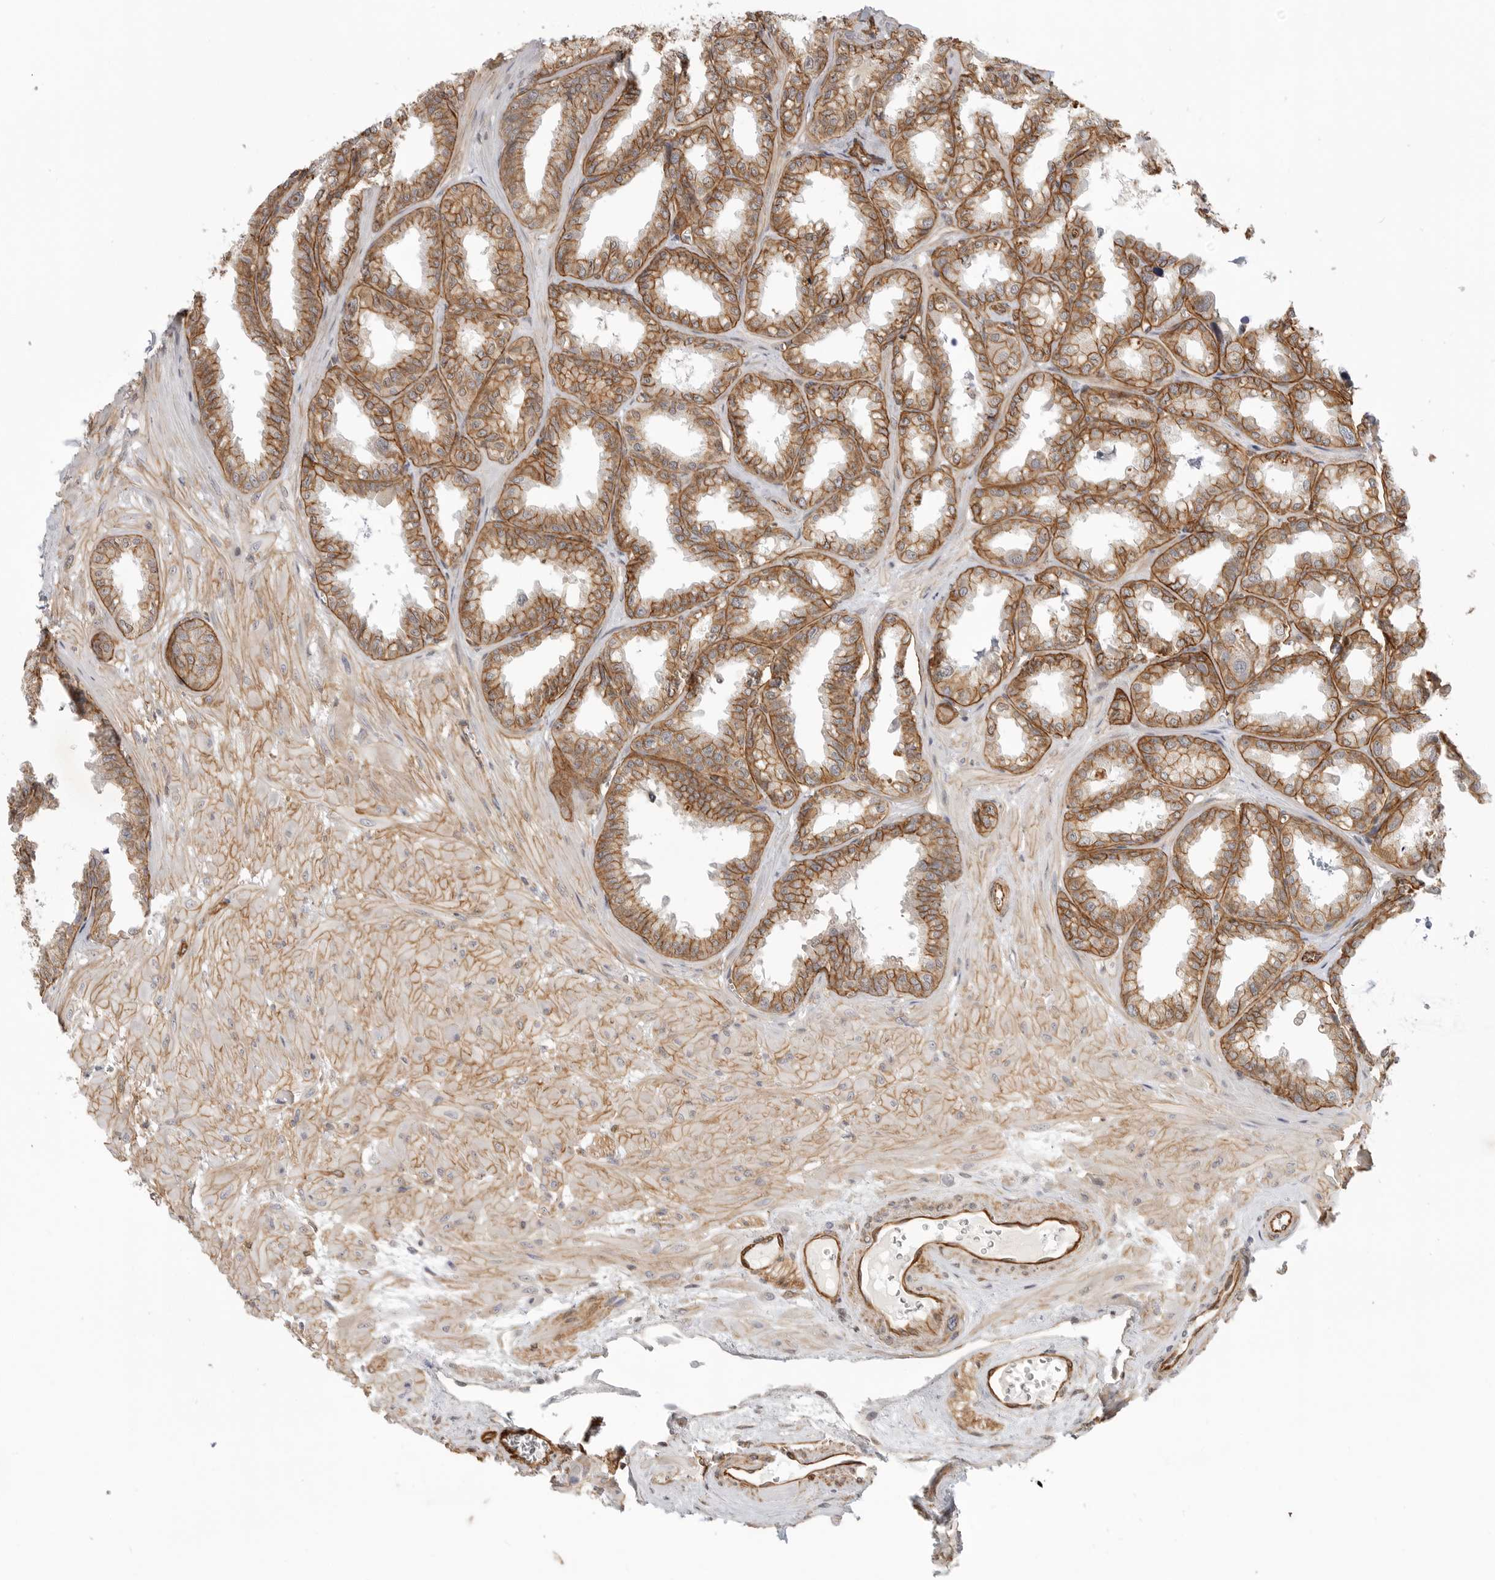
{"staining": {"intensity": "moderate", "quantity": ">75%", "location": "cytoplasmic/membranous"}, "tissue": "seminal vesicle", "cell_type": "Glandular cells", "image_type": "normal", "snomed": [{"axis": "morphology", "description": "Normal tissue, NOS"}, {"axis": "topography", "description": "Prostate"}, {"axis": "topography", "description": "Seminal veicle"}], "caption": "Glandular cells reveal medium levels of moderate cytoplasmic/membranous expression in approximately >75% of cells in benign human seminal vesicle.", "gene": "ATOH7", "patient": {"sex": "male", "age": 51}}